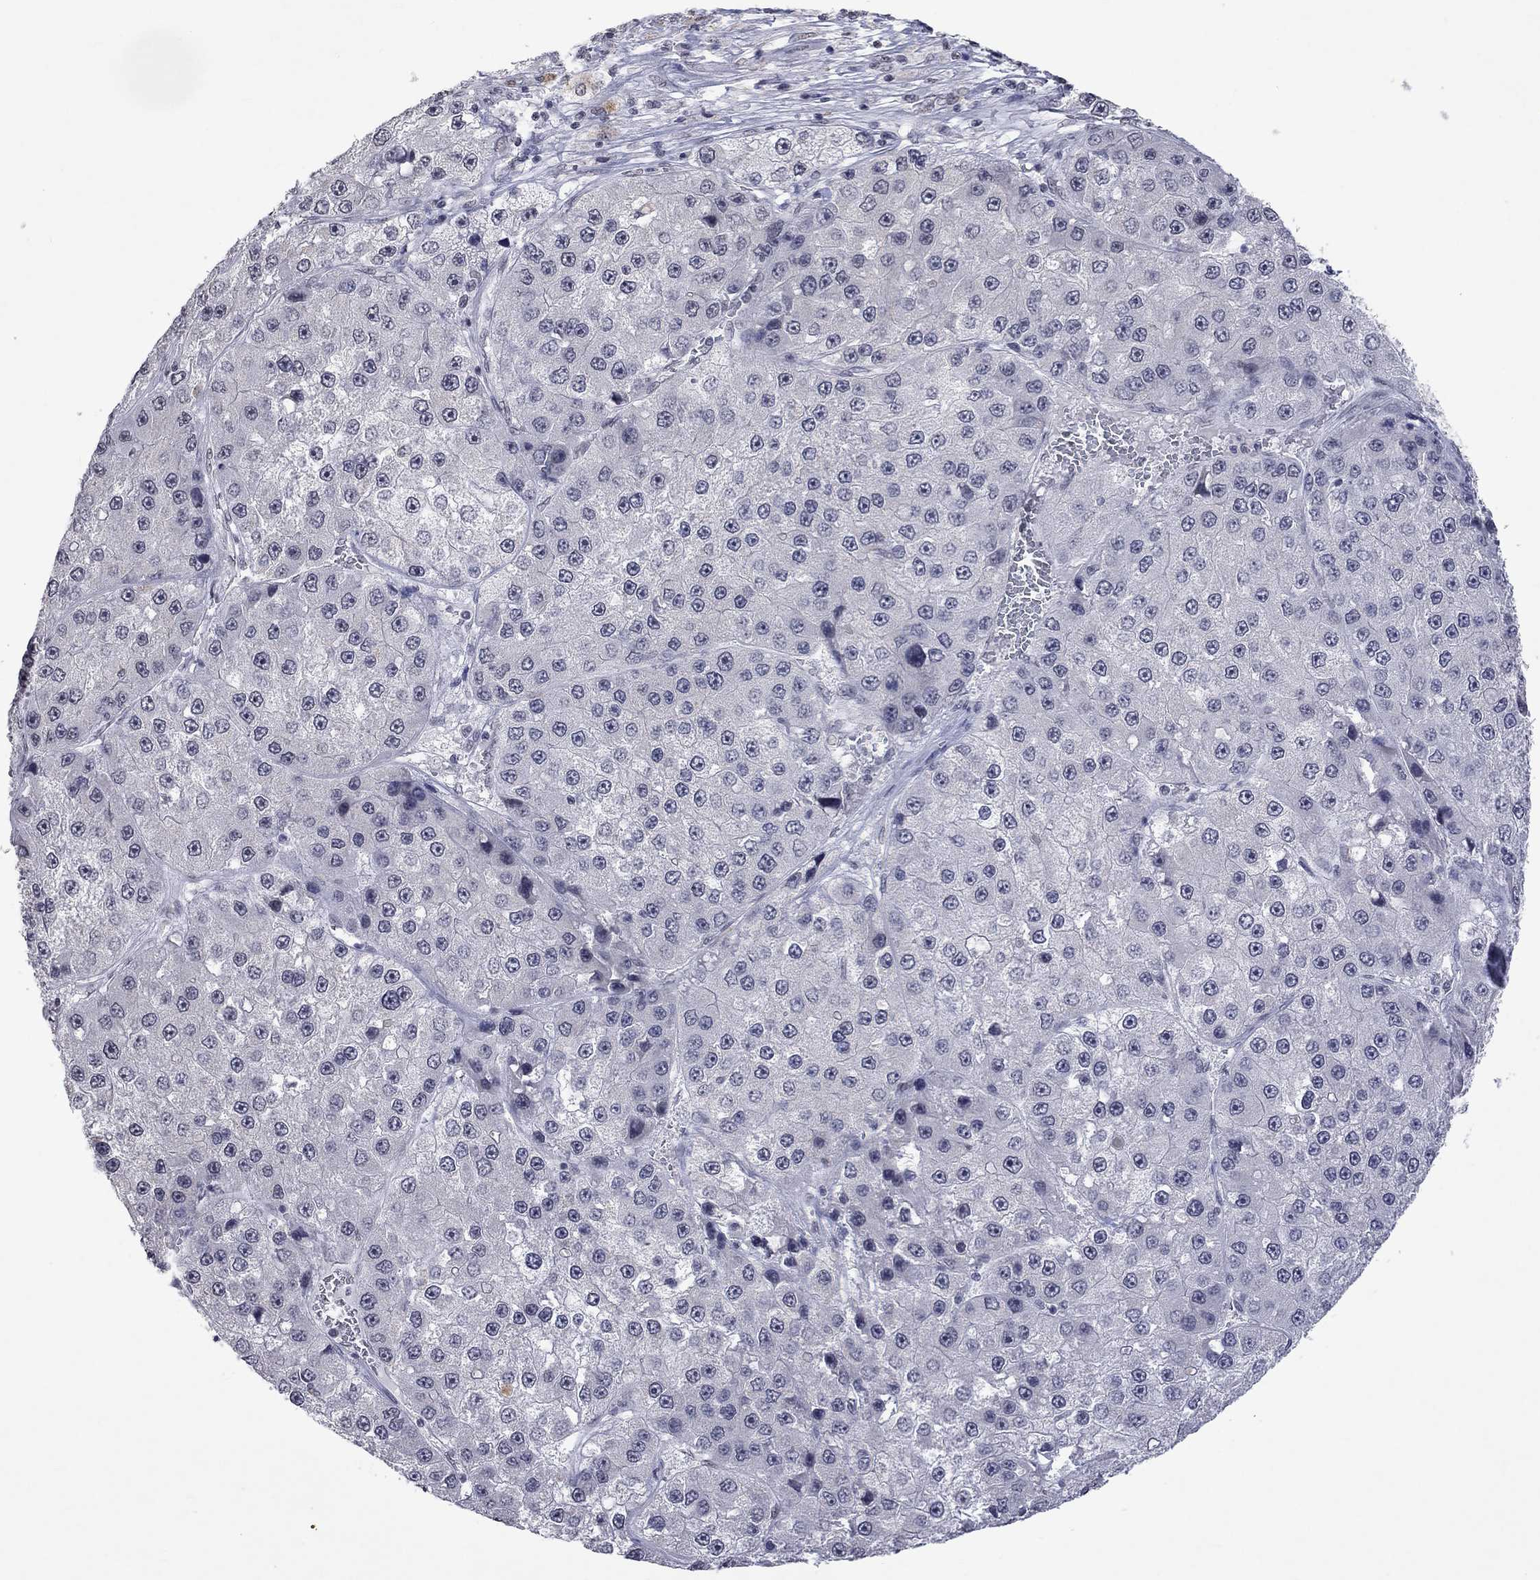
{"staining": {"intensity": "negative", "quantity": "none", "location": "none"}, "tissue": "liver cancer", "cell_type": "Tumor cells", "image_type": "cancer", "snomed": [{"axis": "morphology", "description": "Carcinoma, Hepatocellular, NOS"}, {"axis": "topography", "description": "Liver"}], "caption": "Tumor cells show no significant expression in liver hepatocellular carcinoma.", "gene": "TMEM143", "patient": {"sex": "female", "age": 73}}